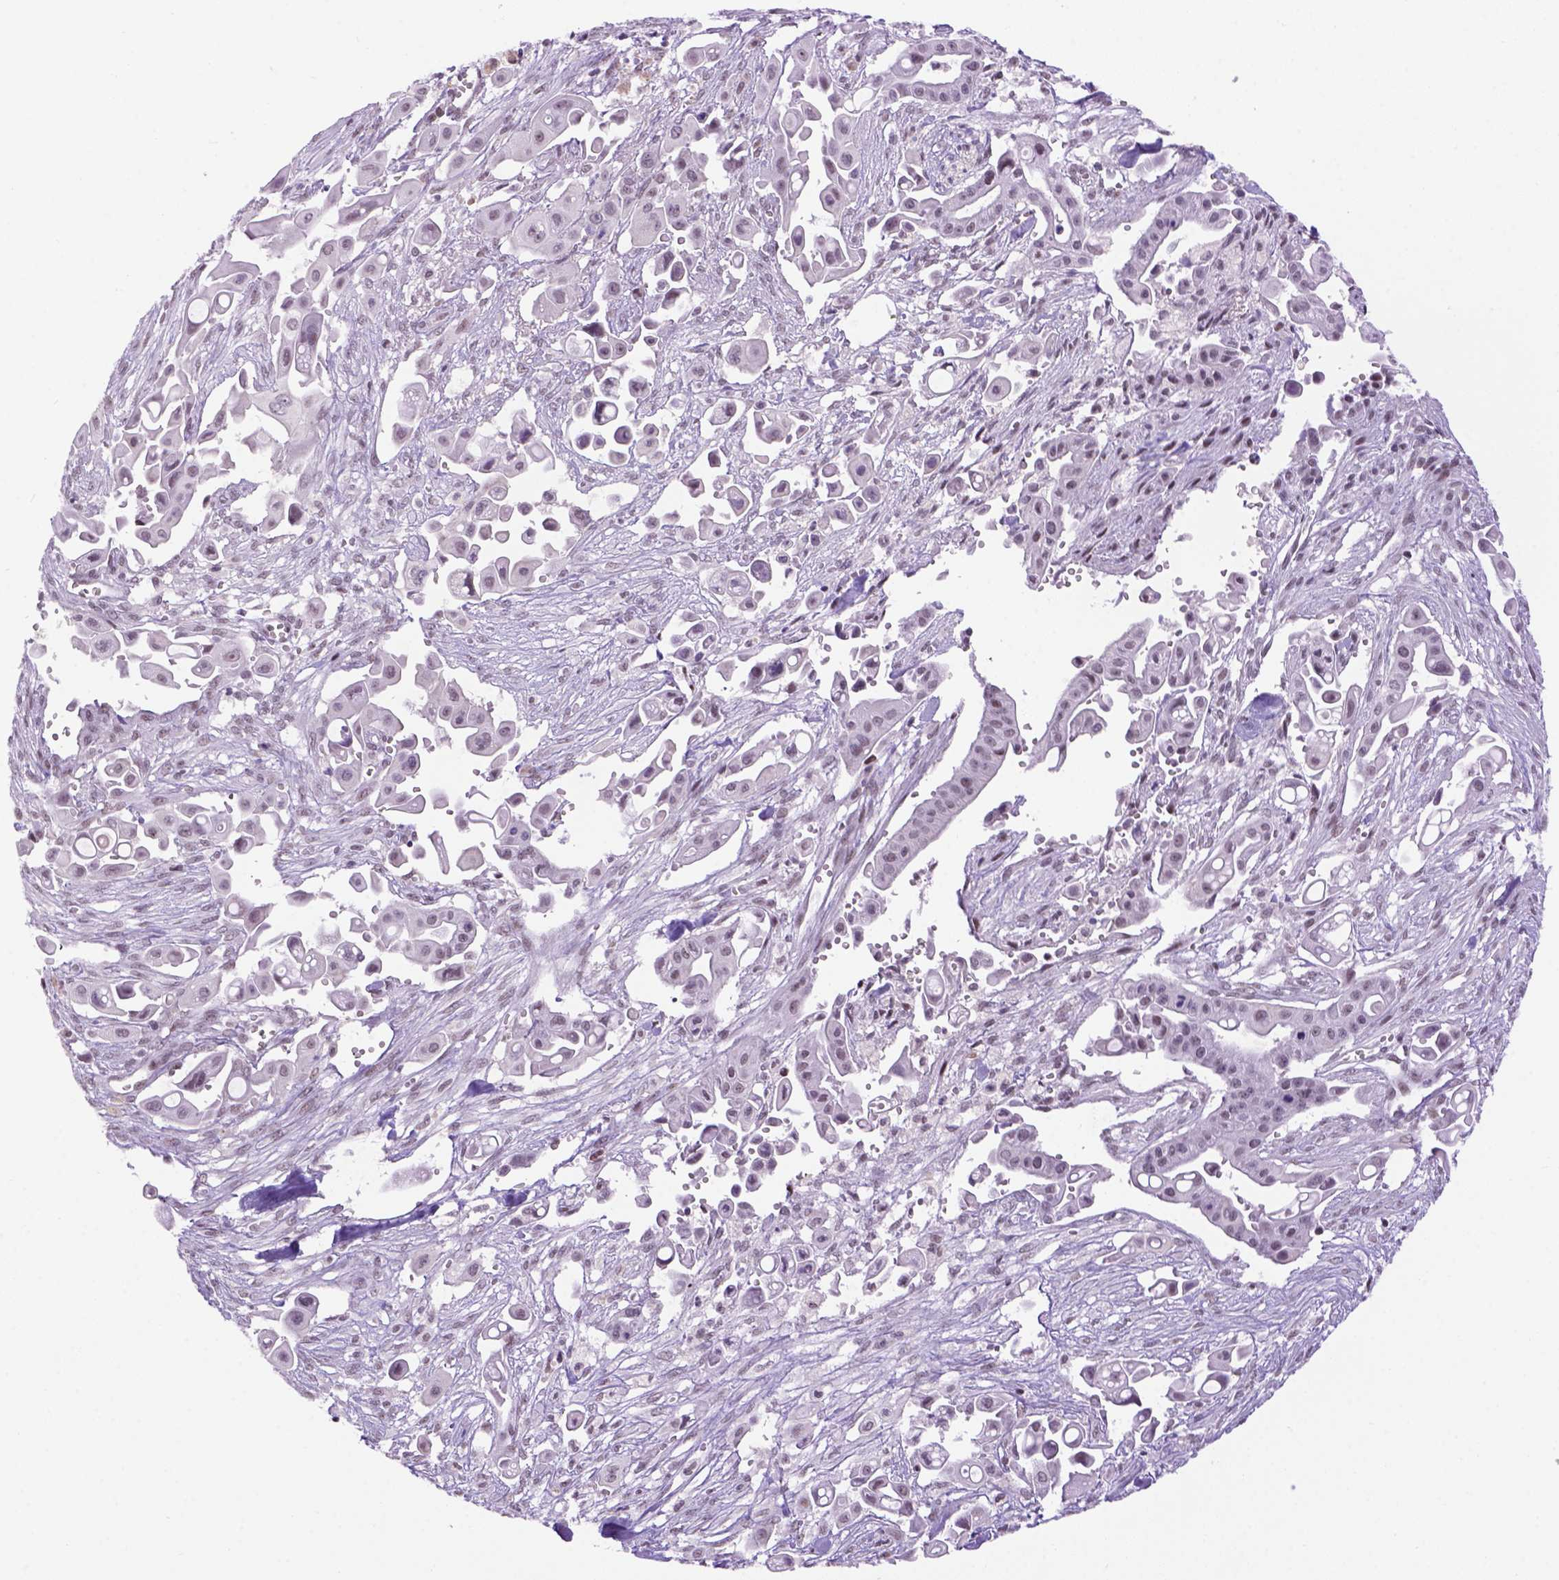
{"staining": {"intensity": "negative", "quantity": "none", "location": "none"}, "tissue": "pancreatic cancer", "cell_type": "Tumor cells", "image_type": "cancer", "snomed": [{"axis": "morphology", "description": "Adenocarcinoma, NOS"}, {"axis": "topography", "description": "Pancreas"}], "caption": "DAB immunohistochemical staining of human pancreatic cancer (adenocarcinoma) displays no significant positivity in tumor cells.", "gene": "TBPL1", "patient": {"sex": "male", "age": 50}}